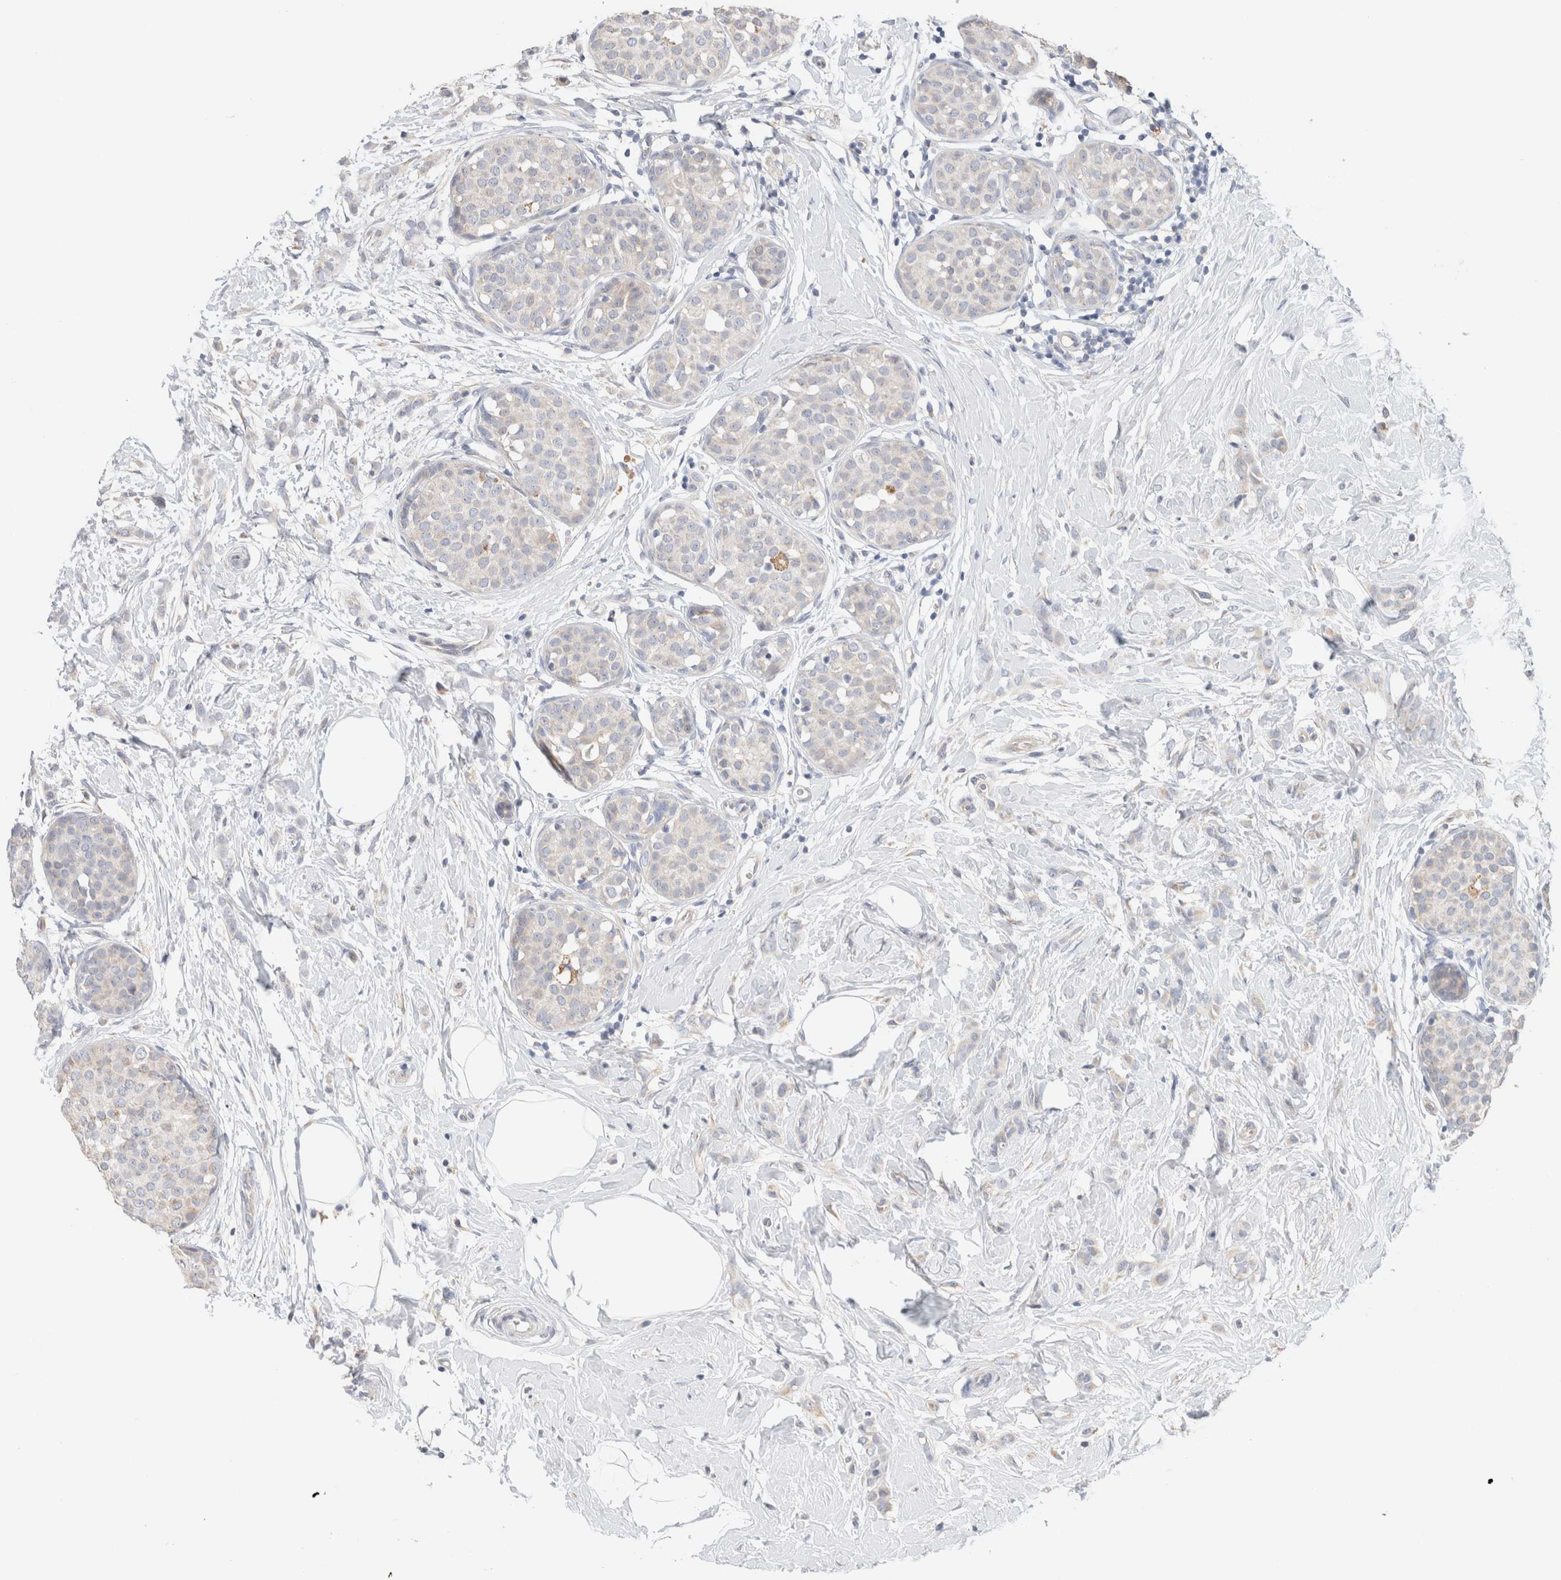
{"staining": {"intensity": "negative", "quantity": "none", "location": "none"}, "tissue": "breast cancer", "cell_type": "Tumor cells", "image_type": "cancer", "snomed": [{"axis": "morphology", "description": "Lobular carcinoma, in situ"}, {"axis": "morphology", "description": "Lobular carcinoma"}, {"axis": "topography", "description": "Breast"}], "caption": "Immunohistochemical staining of human breast cancer exhibits no significant expression in tumor cells.", "gene": "CA13", "patient": {"sex": "female", "age": 41}}